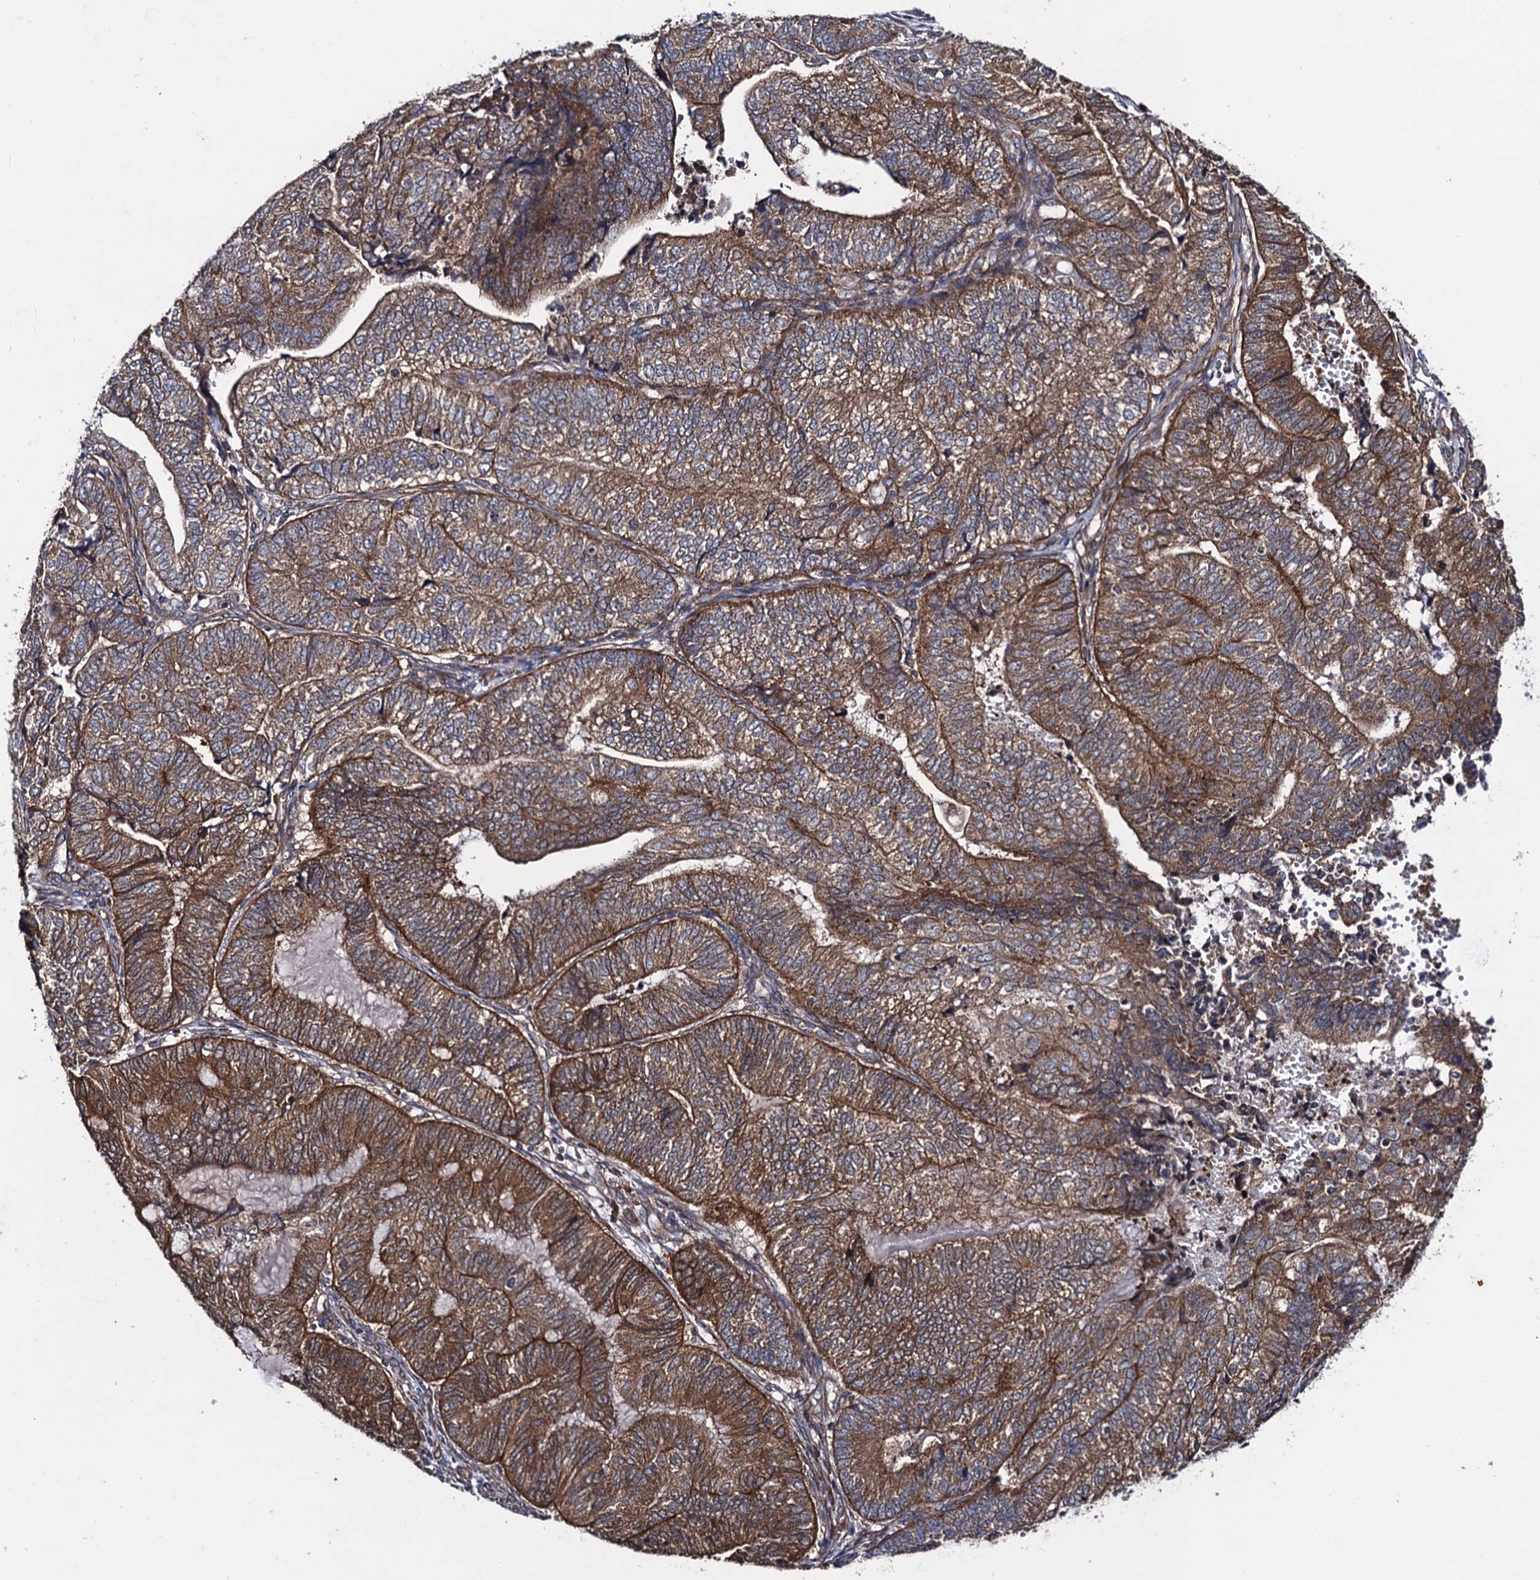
{"staining": {"intensity": "strong", "quantity": "25%-75%", "location": "cytoplasmic/membranous"}, "tissue": "endometrial cancer", "cell_type": "Tumor cells", "image_type": "cancer", "snomed": [{"axis": "morphology", "description": "Adenocarcinoma, NOS"}, {"axis": "topography", "description": "Uterus"}, {"axis": "topography", "description": "Endometrium"}], "caption": "Immunohistochemical staining of human adenocarcinoma (endometrial) demonstrates strong cytoplasmic/membranous protein expression in about 25%-75% of tumor cells. The protein of interest is stained brown, and the nuclei are stained in blue (DAB (3,3'-diaminobenzidine) IHC with brightfield microscopy, high magnification).", "gene": "DYDC1", "patient": {"sex": "female", "age": 70}}